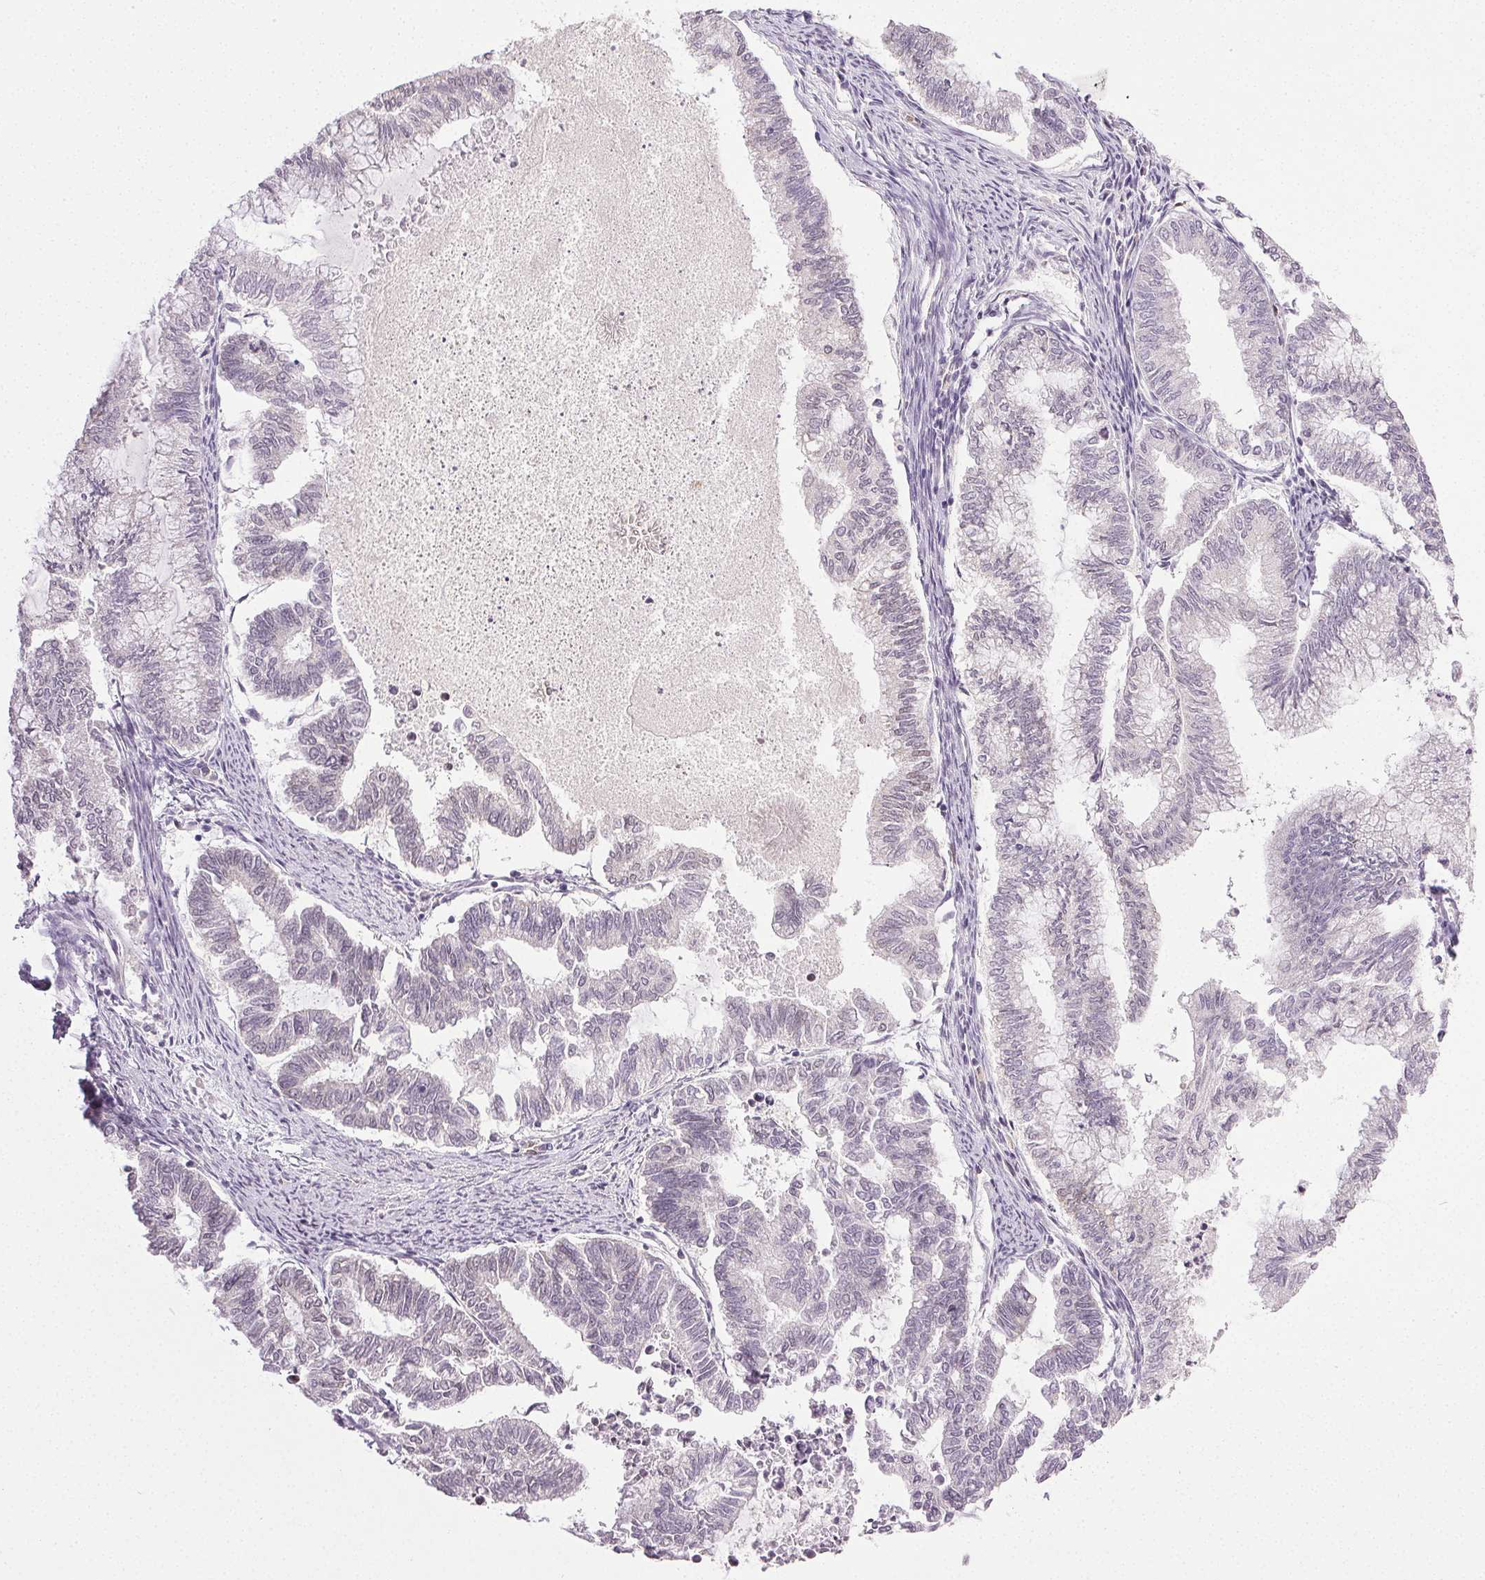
{"staining": {"intensity": "negative", "quantity": "none", "location": "none"}, "tissue": "endometrial cancer", "cell_type": "Tumor cells", "image_type": "cancer", "snomed": [{"axis": "morphology", "description": "Adenocarcinoma, NOS"}, {"axis": "topography", "description": "Endometrium"}], "caption": "DAB immunohistochemical staining of endometrial cancer demonstrates no significant expression in tumor cells.", "gene": "PLCB1", "patient": {"sex": "female", "age": 79}}